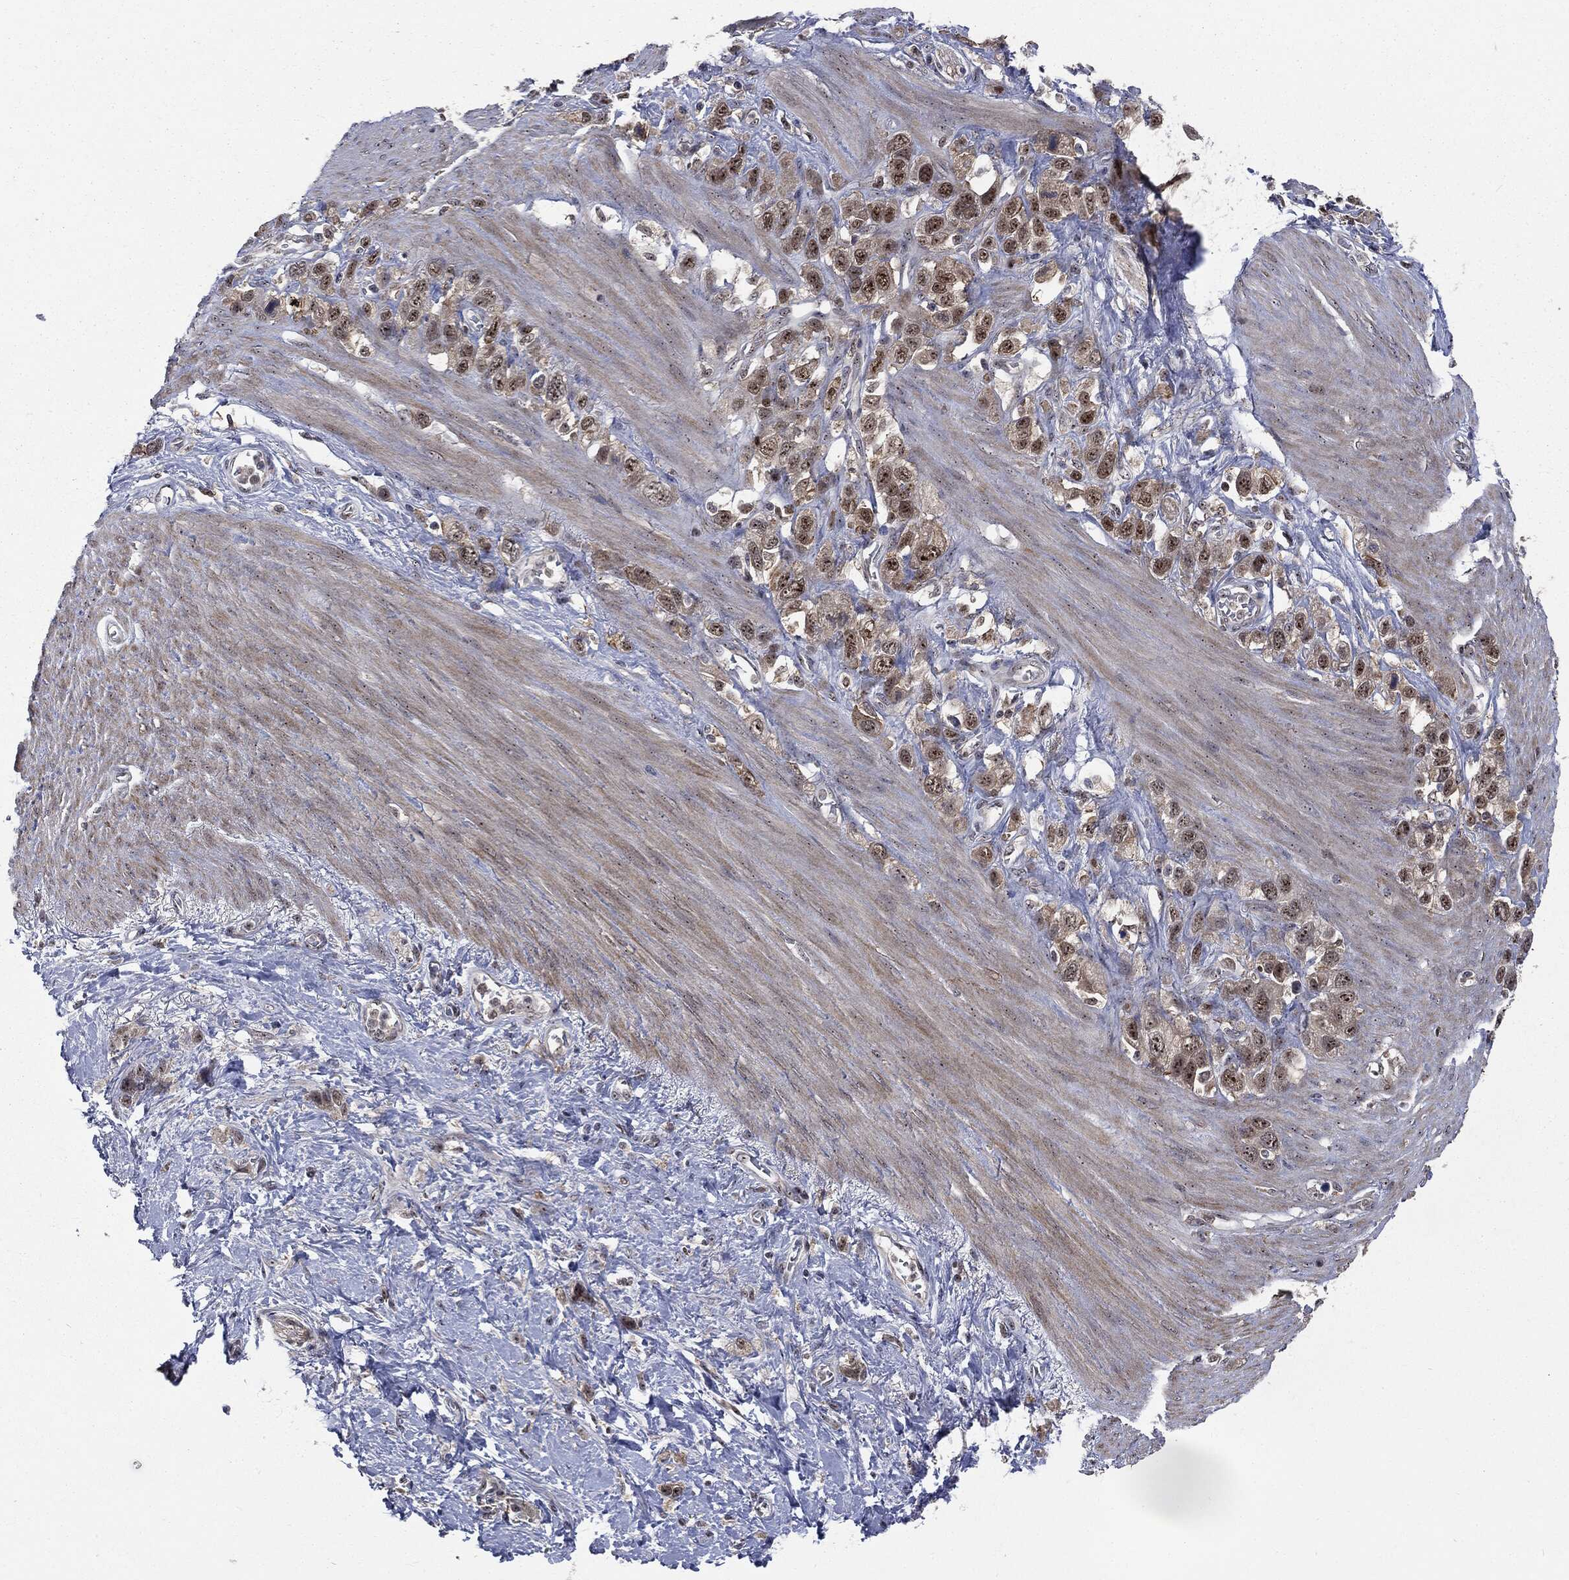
{"staining": {"intensity": "moderate", "quantity": "25%-75%", "location": "cytoplasmic/membranous,nuclear"}, "tissue": "stomach cancer", "cell_type": "Tumor cells", "image_type": "cancer", "snomed": [{"axis": "morphology", "description": "Adenocarcinoma, NOS"}, {"axis": "topography", "description": "Stomach"}], "caption": "Stomach adenocarcinoma stained with a protein marker displays moderate staining in tumor cells.", "gene": "TRMT1L", "patient": {"sex": "female", "age": 65}}